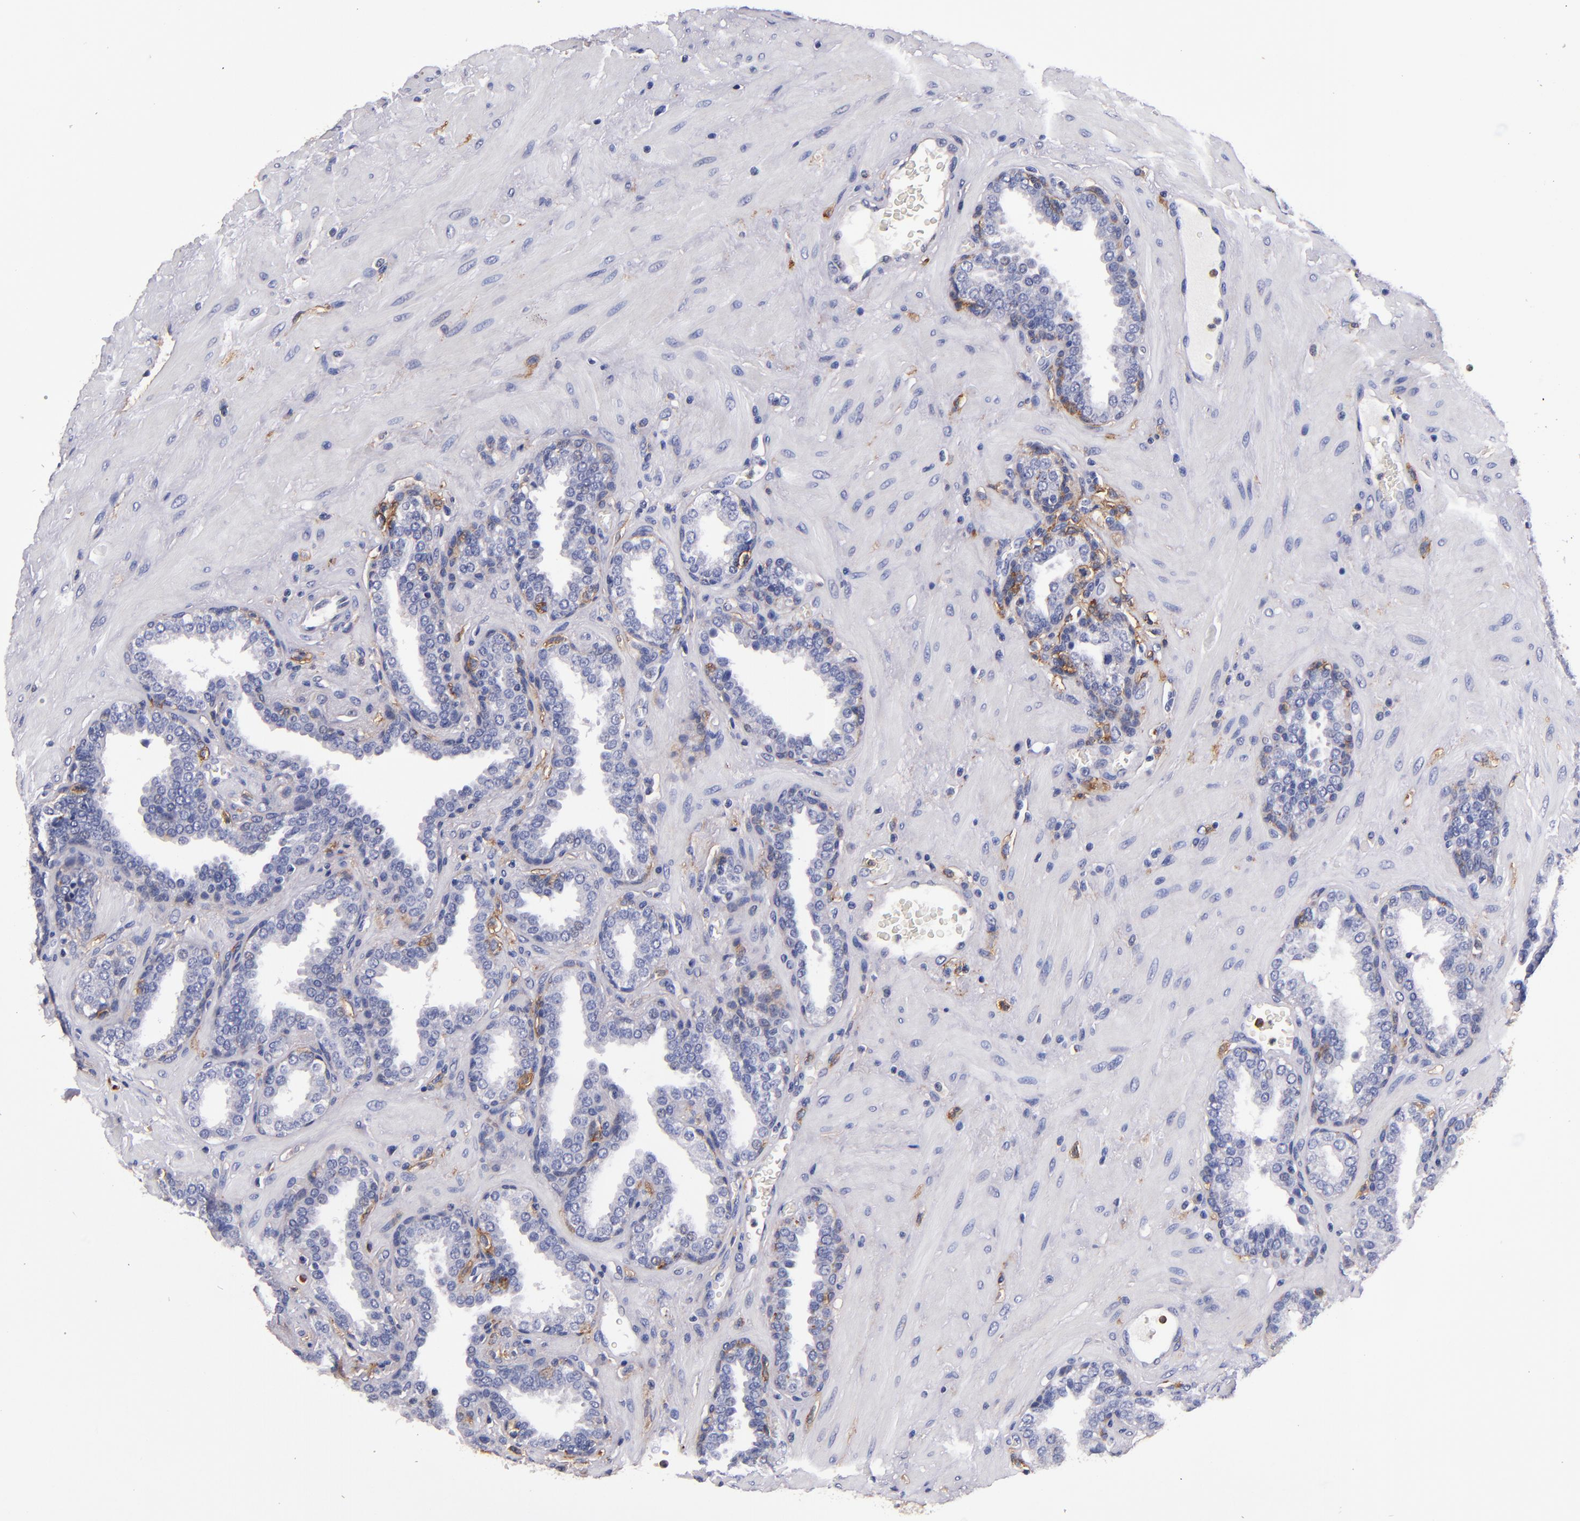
{"staining": {"intensity": "moderate", "quantity": "<25%", "location": "cytoplasmic/membranous"}, "tissue": "prostate", "cell_type": "Glandular cells", "image_type": "normal", "snomed": [{"axis": "morphology", "description": "Normal tissue, NOS"}, {"axis": "topography", "description": "Prostate"}], "caption": "Immunohistochemistry of benign prostate reveals low levels of moderate cytoplasmic/membranous positivity in approximately <25% of glandular cells.", "gene": "SIRPA", "patient": {"sex": "male", "age": 51}}